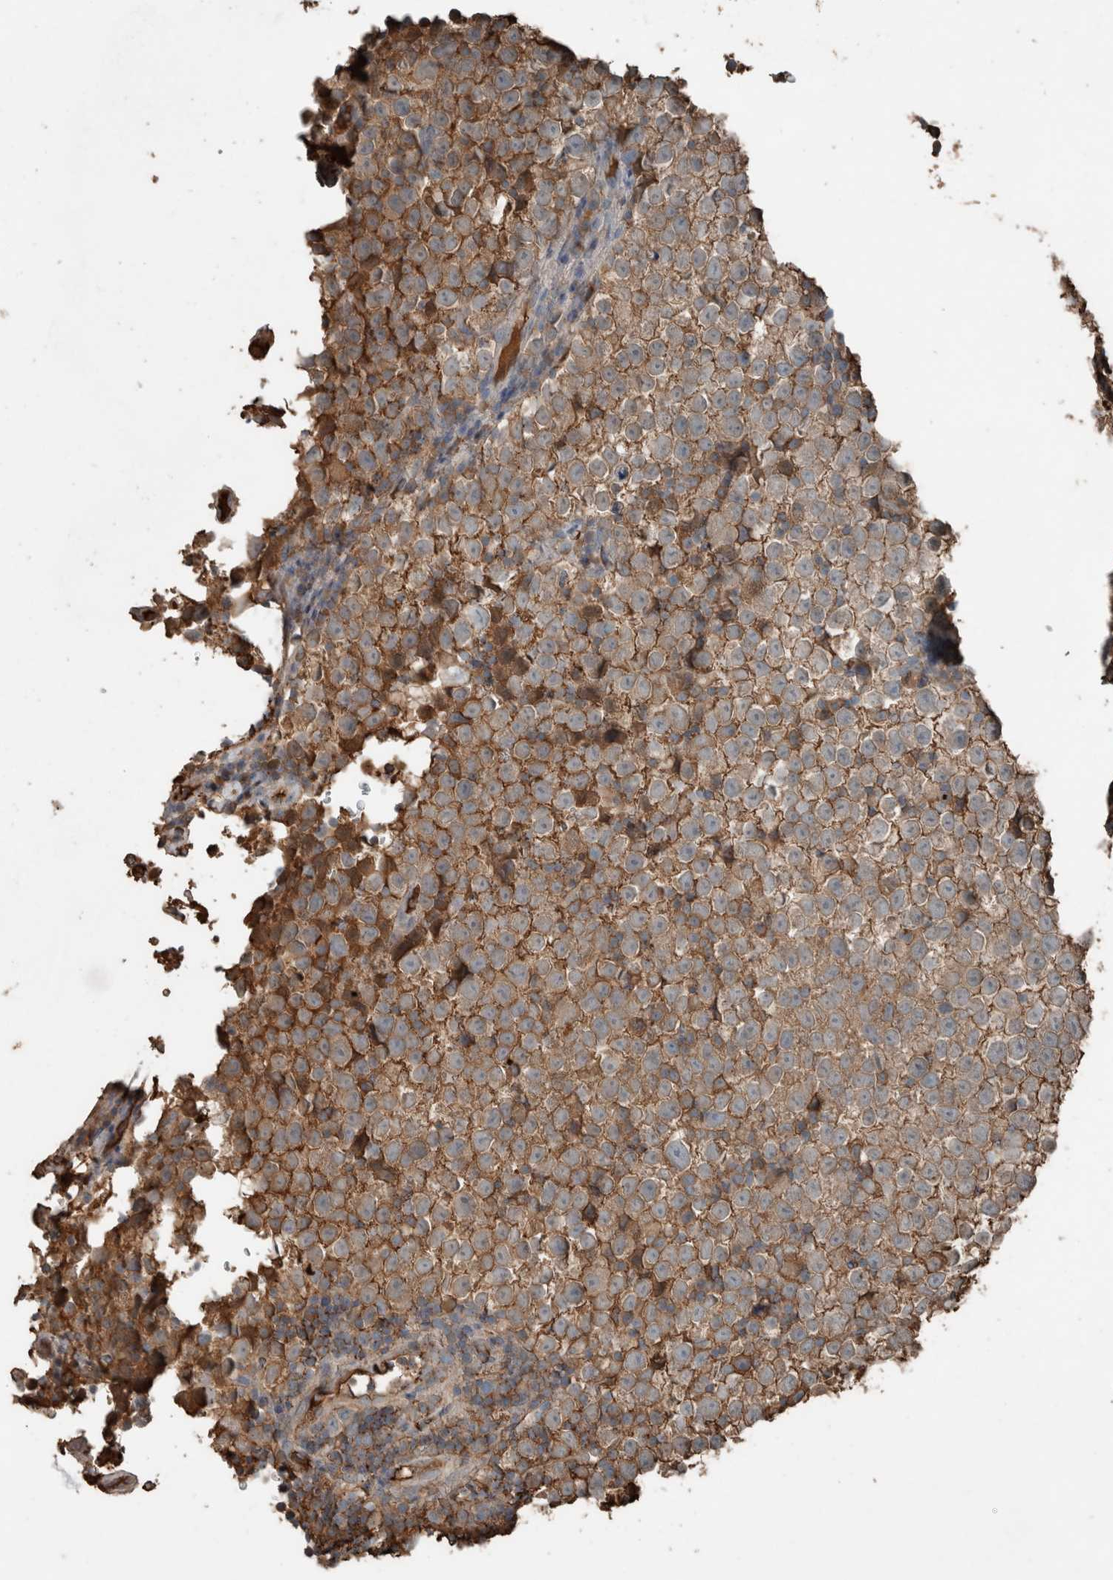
{"staining": {"intensity": "weak", "quantity": "25%-75%", "location": "cytoplasmic/membranous"}, "tissue": "testis cancer", "cell_type": "Tumor cells", "image_type": "cancer", "snomed": [{"axis": "morphology", "description": "Normal tissue, NOS"}, {"axis": "morphology", "description": "Seminoma, NOS"}, {"axis": "topography", "description": "Testis"}], "caption": "A high-resolution micrograph shows immunohistochemistry staining of testis cancer (seminoma), which reveals weak cytoplasmic/membranous staining in approximately 25%-75% of tumor cells.", "gene": "USP34", "patient": {"sex": "male", "age": 43}}